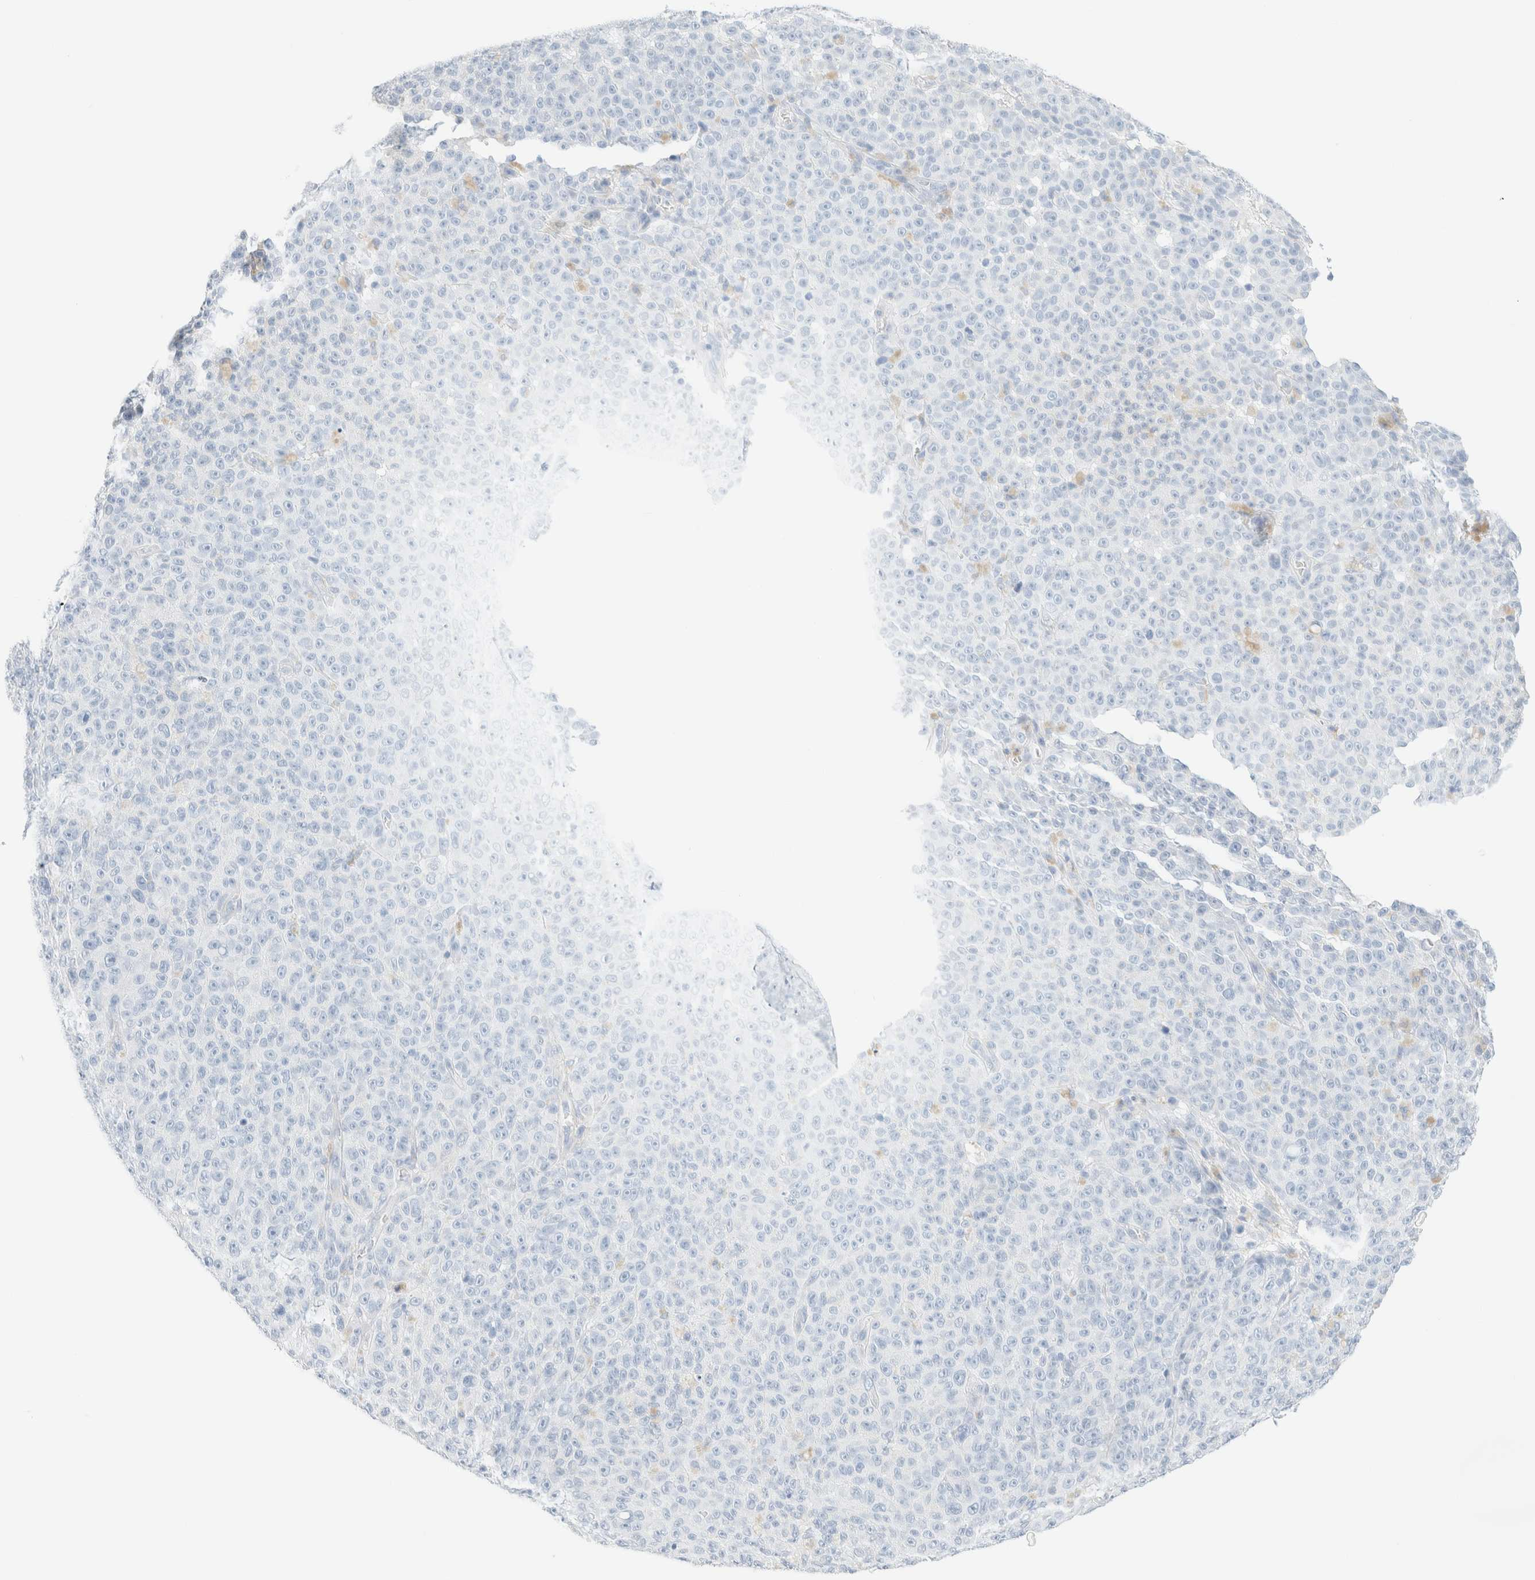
{"staining": {"intensity": "negative", "quantity": "none", "location": "none"}, "tissue": "melanoma", "cell_type": "Tumor cells", "image_type": "cancer", "snomed": [{"axis": "morphology", "description": "Malignant melanoma, NOS"}, {"axis": "topography", "description": "Skin"}], "caption": "Micrograph shows no protein positivity in tumor cells of melanoma tissue.", "gene": "DPYS", "patient": {"sex": "female", "age": 82}}